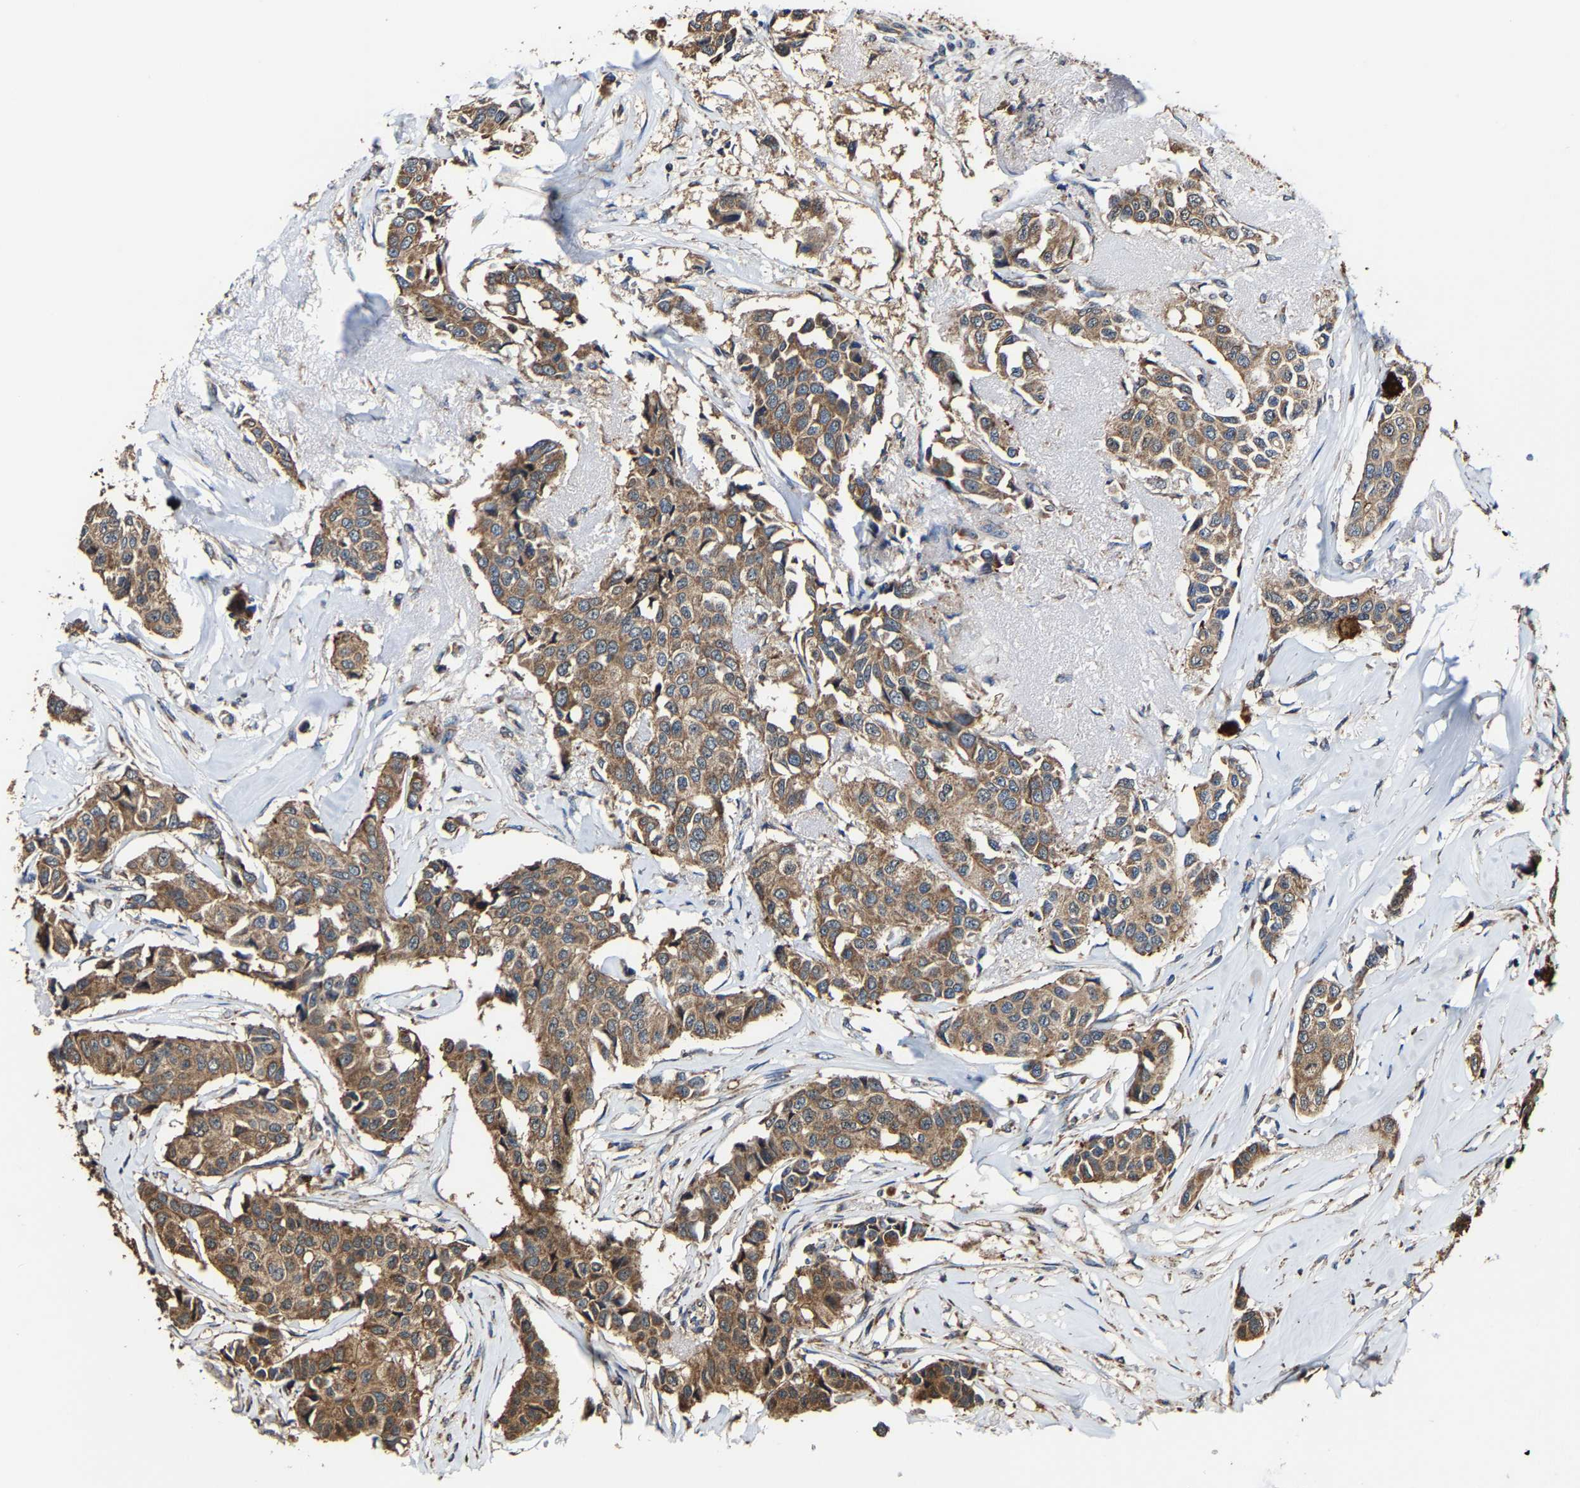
{"staining": {"intensity": "moderate", "quantity": ">75%", "location": "cytoplasmic/membranous"}, "tissue": "breast cancer", "cell_type": "Tumor cells", "image_type": "cancer", "snomed": [{"axis": "morphology", "description": "Duct carcinoma"}, {"axis": "topography", "description": "Breast"}], "caption": "Breast intraductal carcinoma was stained to show a protein in brown. There is medium levels of moderate cytoplasmic/membranous expression in approximately >75% of tumor cells.", "gene": "GFRA3", "patient": {"sex": "female", "age": 80}}